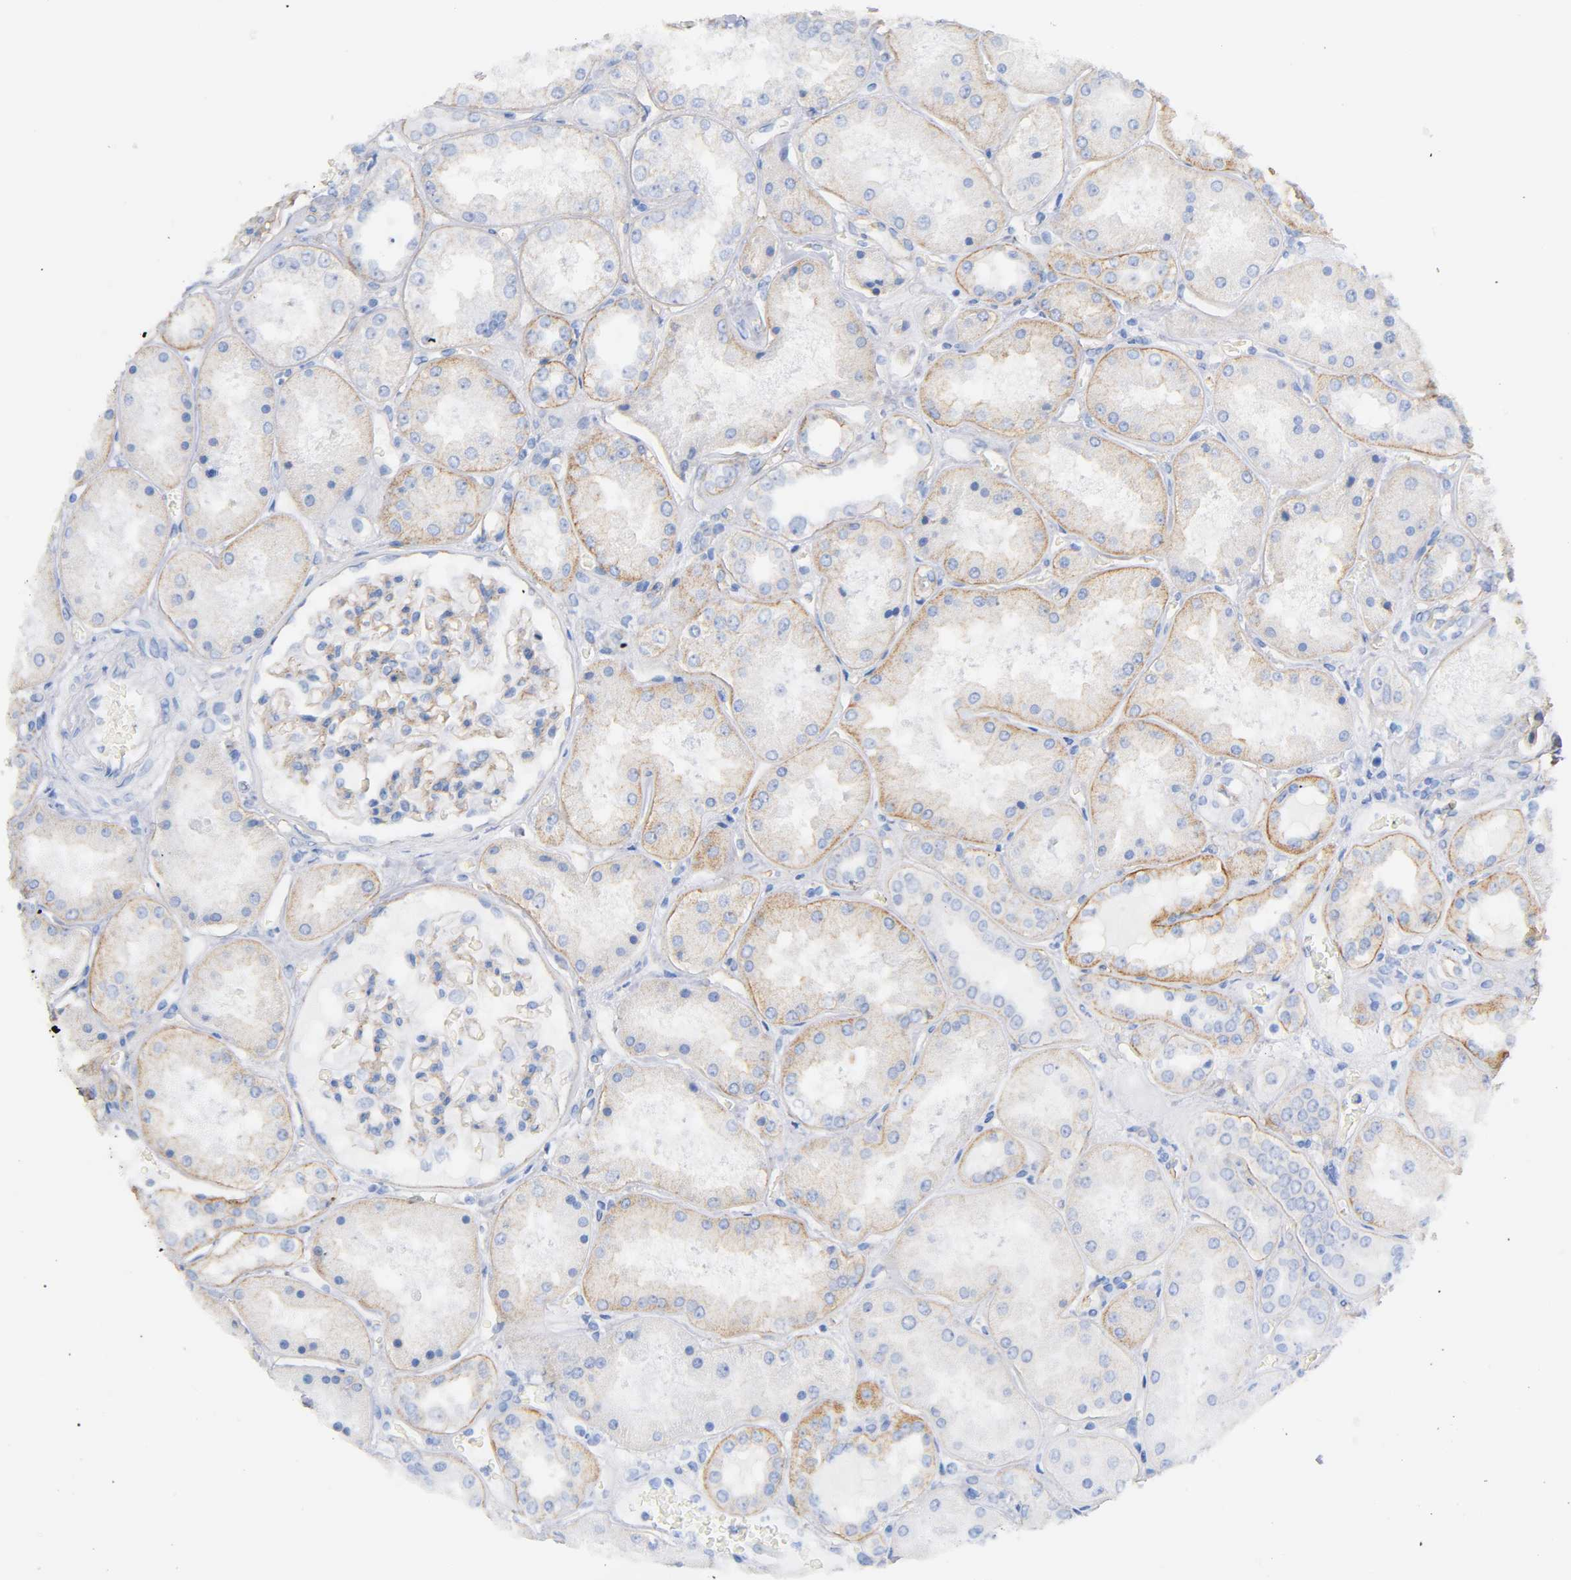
{"staining": {"intensity": "moderate", "quantity": ">75%", "location": "cytoplasmic/membranous"}, "tissue": "kidney", "cell_type": "Cells in glomeruli", "image_type": "normal", "snomed": [{"axis": "morphology", "description": "Normal tissue, NOS"}, {"axis": "topography", "description": "Kidney"}], "caption": "Immunohistochemical staining of benign kidney shows >75% levels of moderate cytoplasmic/membranous protein staining in about >75% of cells in glomeruli. (brown staining indicates protein expression, while blue staining denotes nuclei).", "gene": "SPTAN1", "patient": {"sex": "female", "age": 56}}